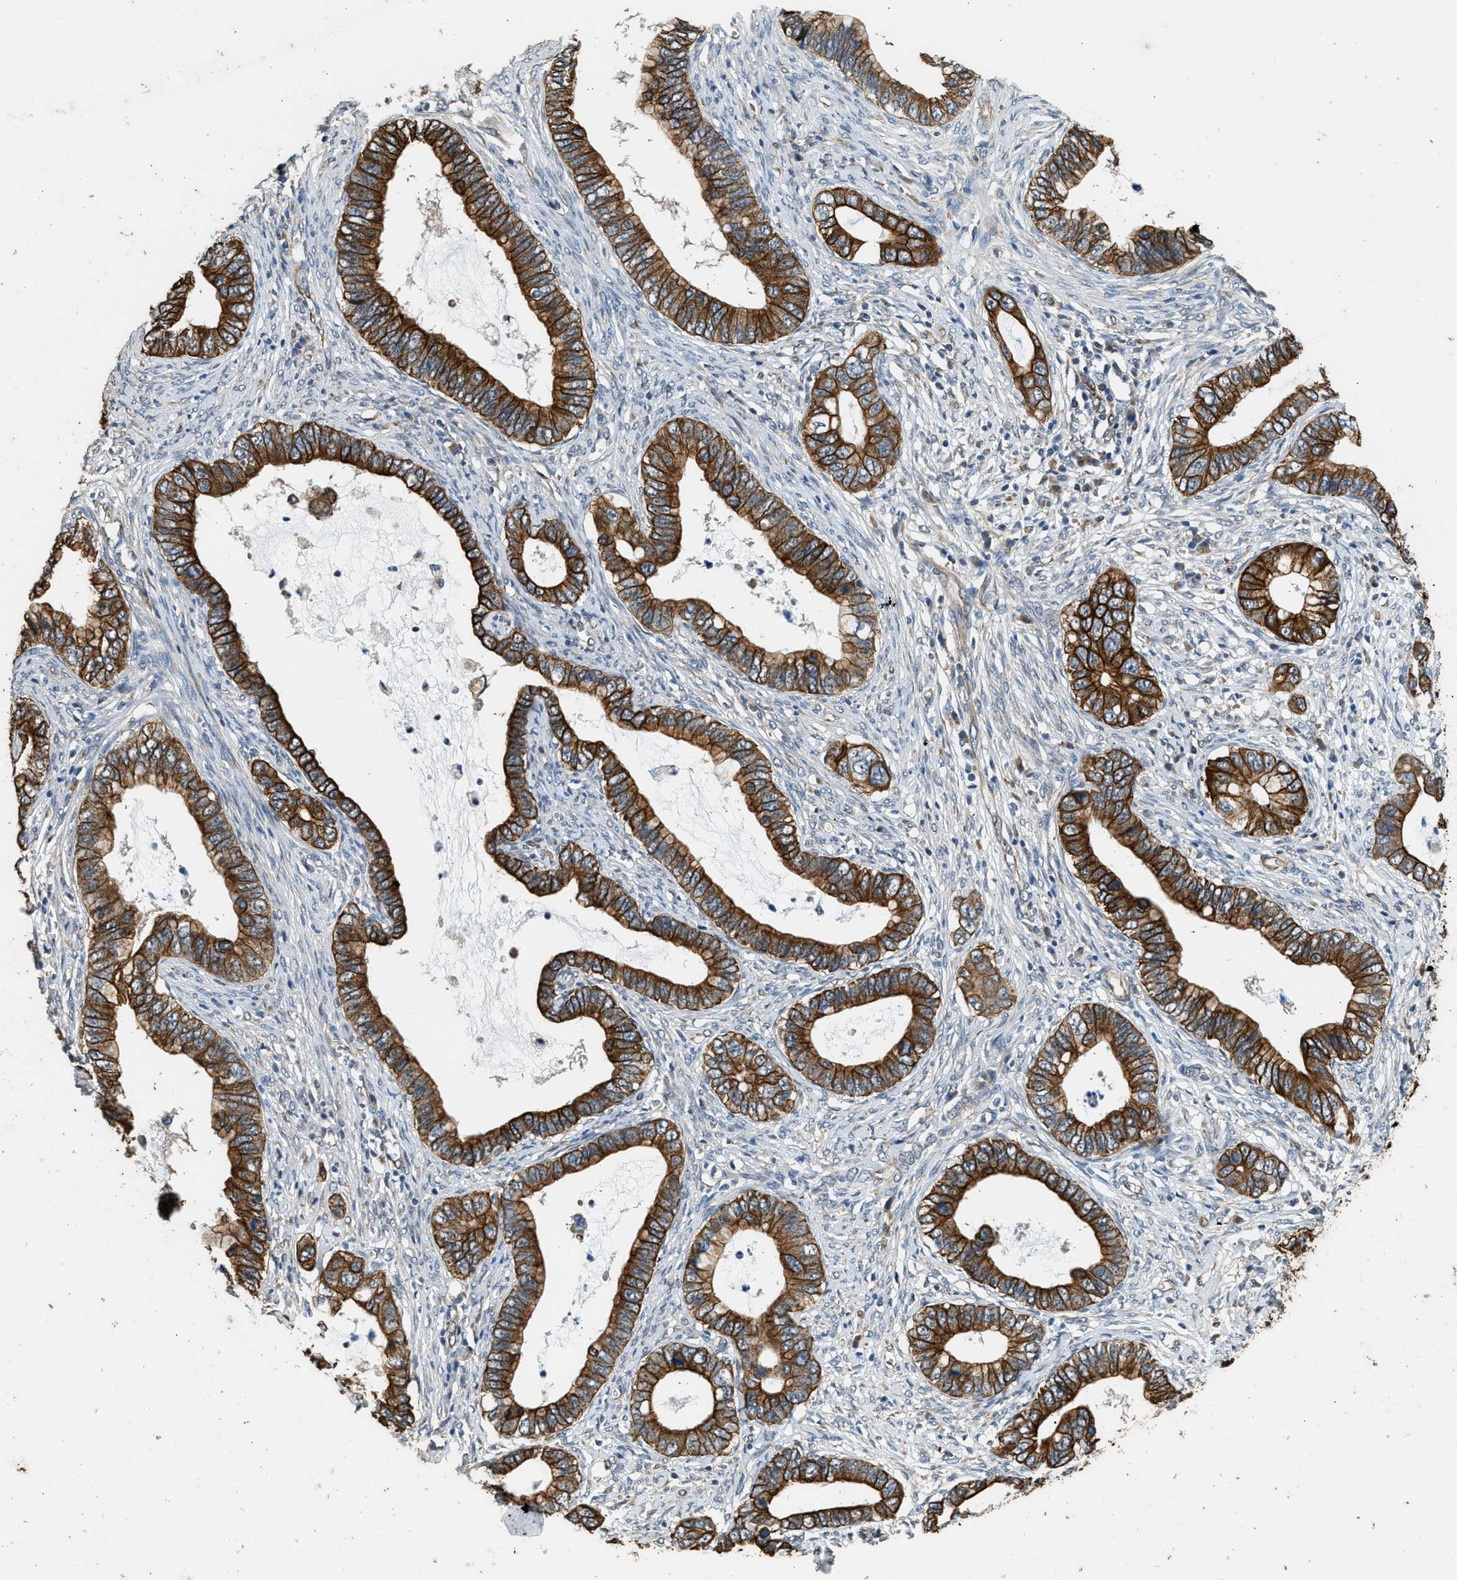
{"staining": {"intensity": "strong", "quantity": ">75%", "location": "cytoplasmic/membranous"}, "tissue": "cervical cancer", "cell_type": "Tumor cells", "image_type": "cancer", "snomed": [{"axis": "morphology", "description": "Adenocarcinoma, NOS"}, {"axis": "topography", "description": "Cervix"}], "caption": "Protein analysis of cervical cancer (adenocarcinoma) tissue demonstrates strong cytoplasmic/membranous positivity in about >75% of tumor cells.", "gene": "PCLO", "patient": {"sex": "female", "age": 44}}